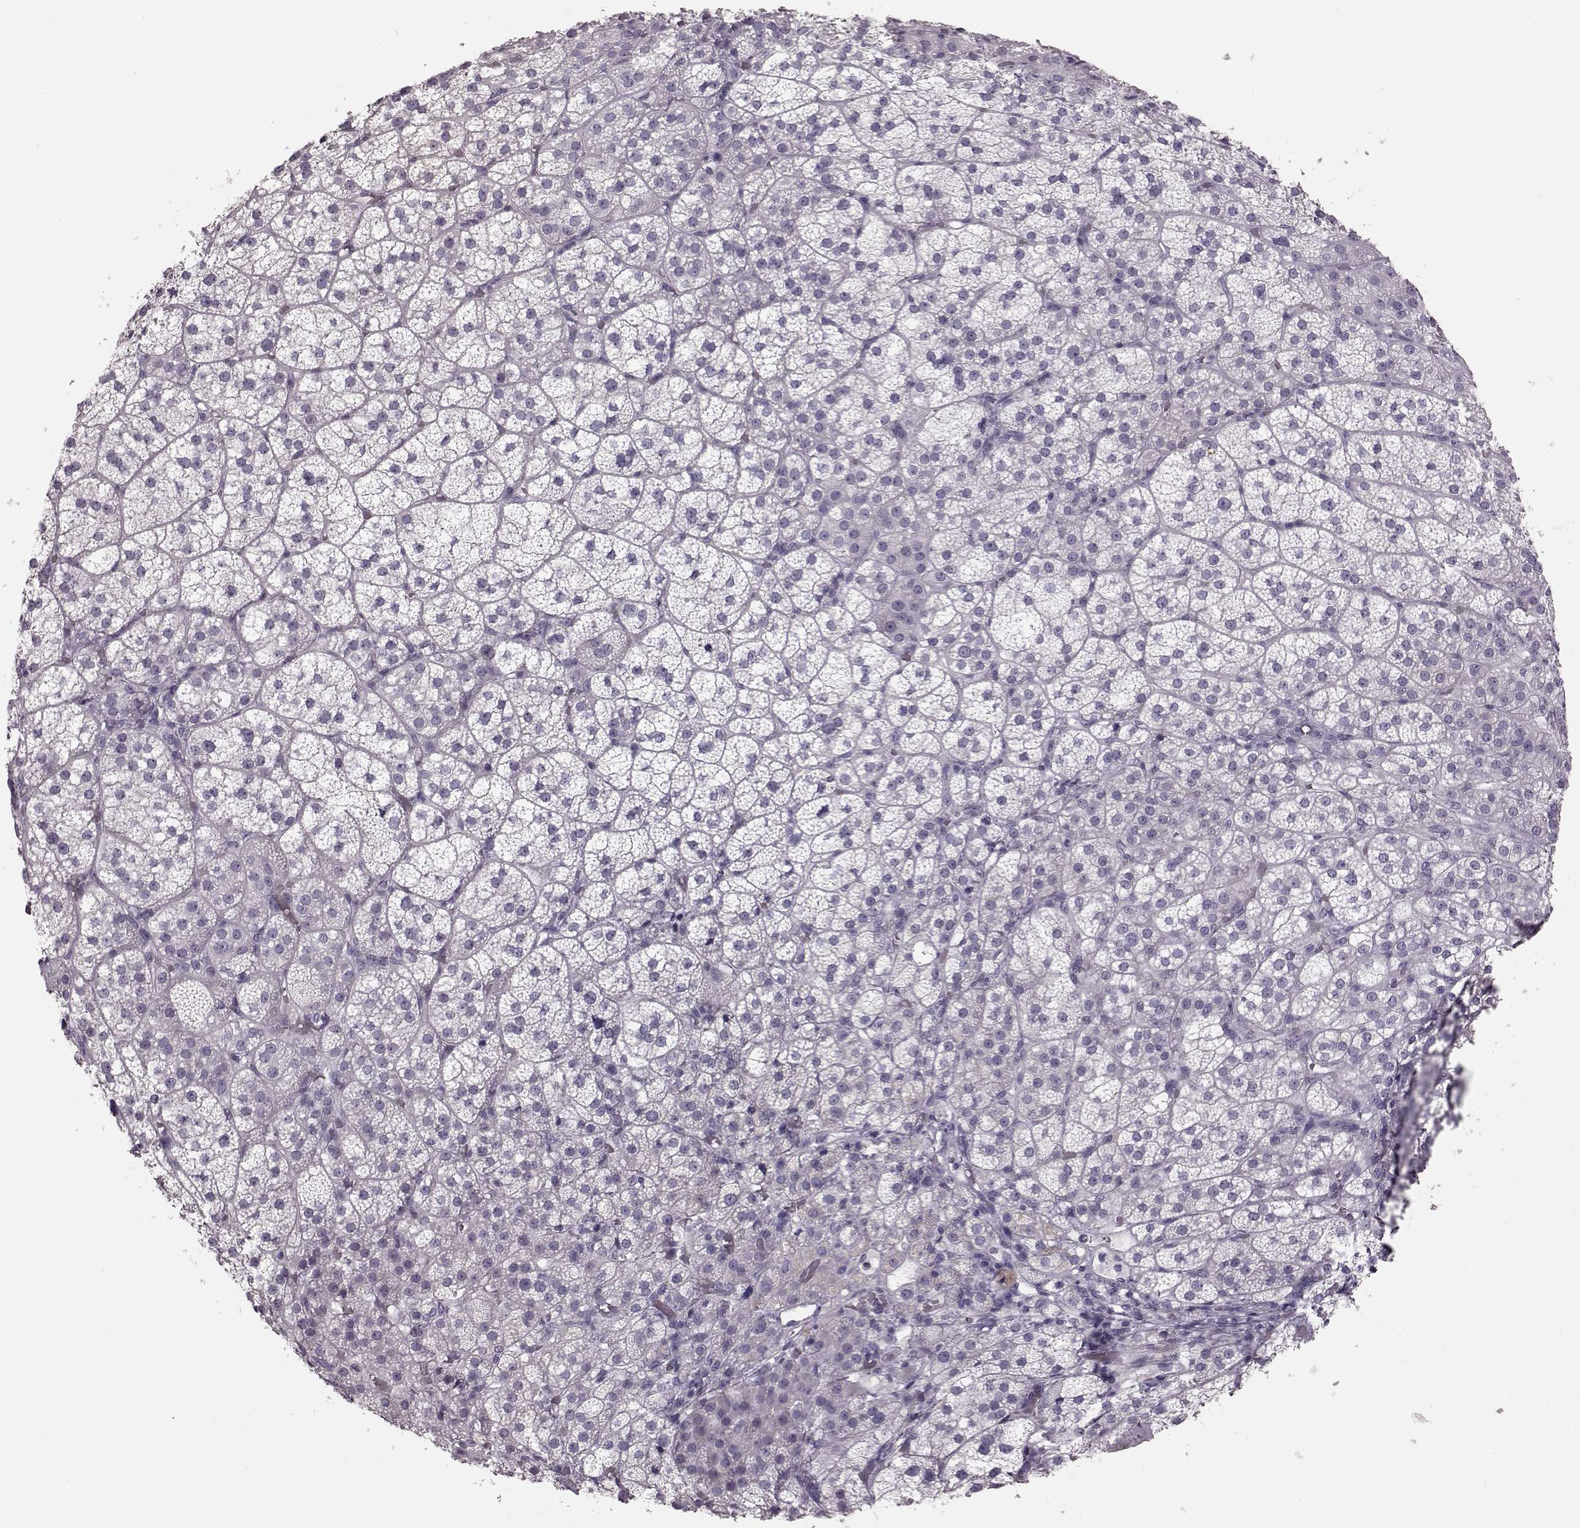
{"staining": {"intensity": "negative", "quantity": "none", "location": "none"}, "tissue": "adrenal gland", "cell_type": "Glandular cells", "image_type": "normal", "snomed": [{"axis": "morphology", "description": "Normal tissue, NOS"}, {"axis": "topography", "description": "Adrenal gland"}], "caption": "High power microscopy image of an immunohistochemistry (IHC) image of unremarkable adrenal gland, revealing no significant expression in glandular cells.", "gene": "CRYBA2", "patient": {"sex": "female", "age": 60}}